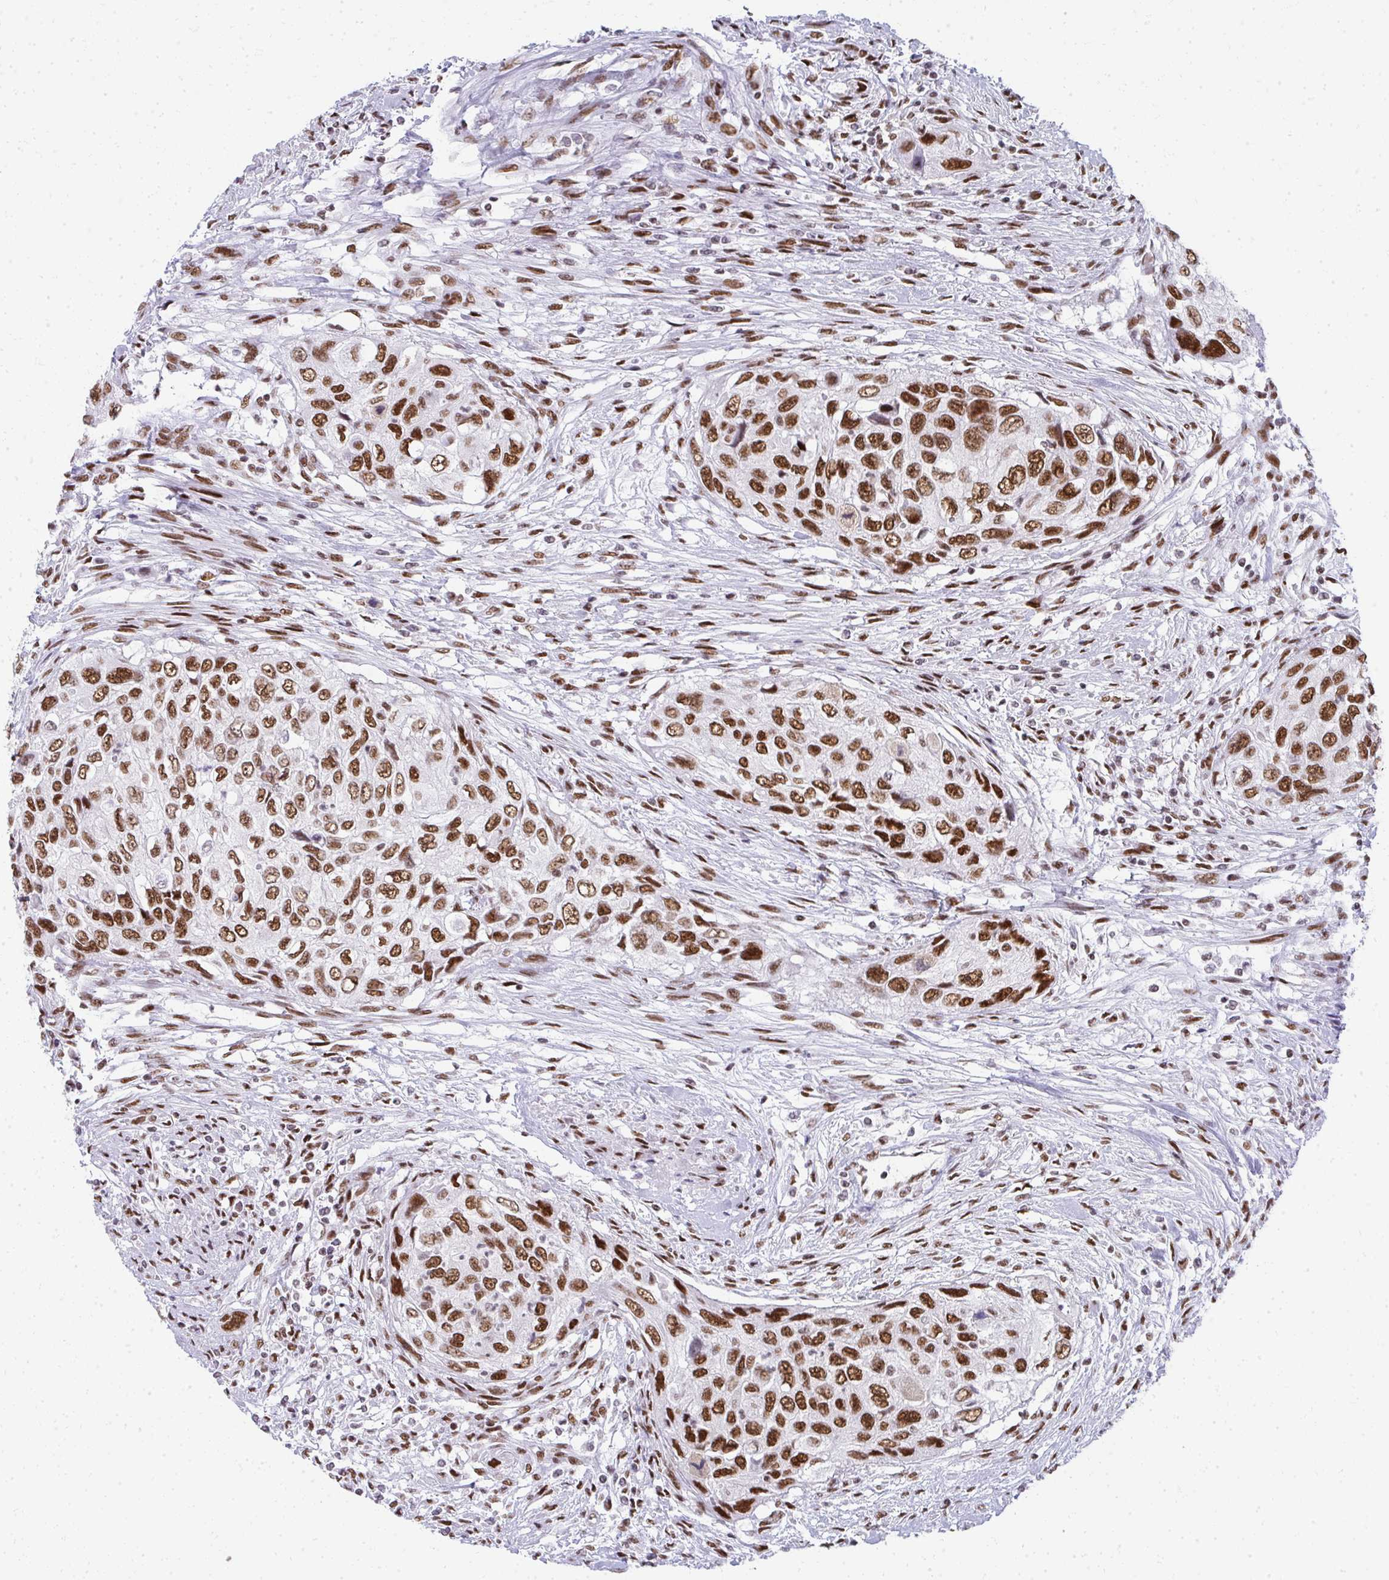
{"staining": {"intensity": "strong", "quantity": ">75%", "location": "nuclear"}, "tissue": "urothelial cancer", "cell_type": "Tumor cells", "image_type": "cancer", "snomed": [{"axis": "morphology", "description": "Urothelial carcinoma, High grade"}, {"axis": "topography", "description": "Urinary bladder"}], "caption": "IHC image of neoplastic tissue: urothelial cancer stained using IHC demonstrates high levels of strong protein expression localized specifically in the nuclear of tumor cells, appearing as a nuclear brown color.", "gene": "CREBBP", "patient": {"sex": "female", "age": 60}}